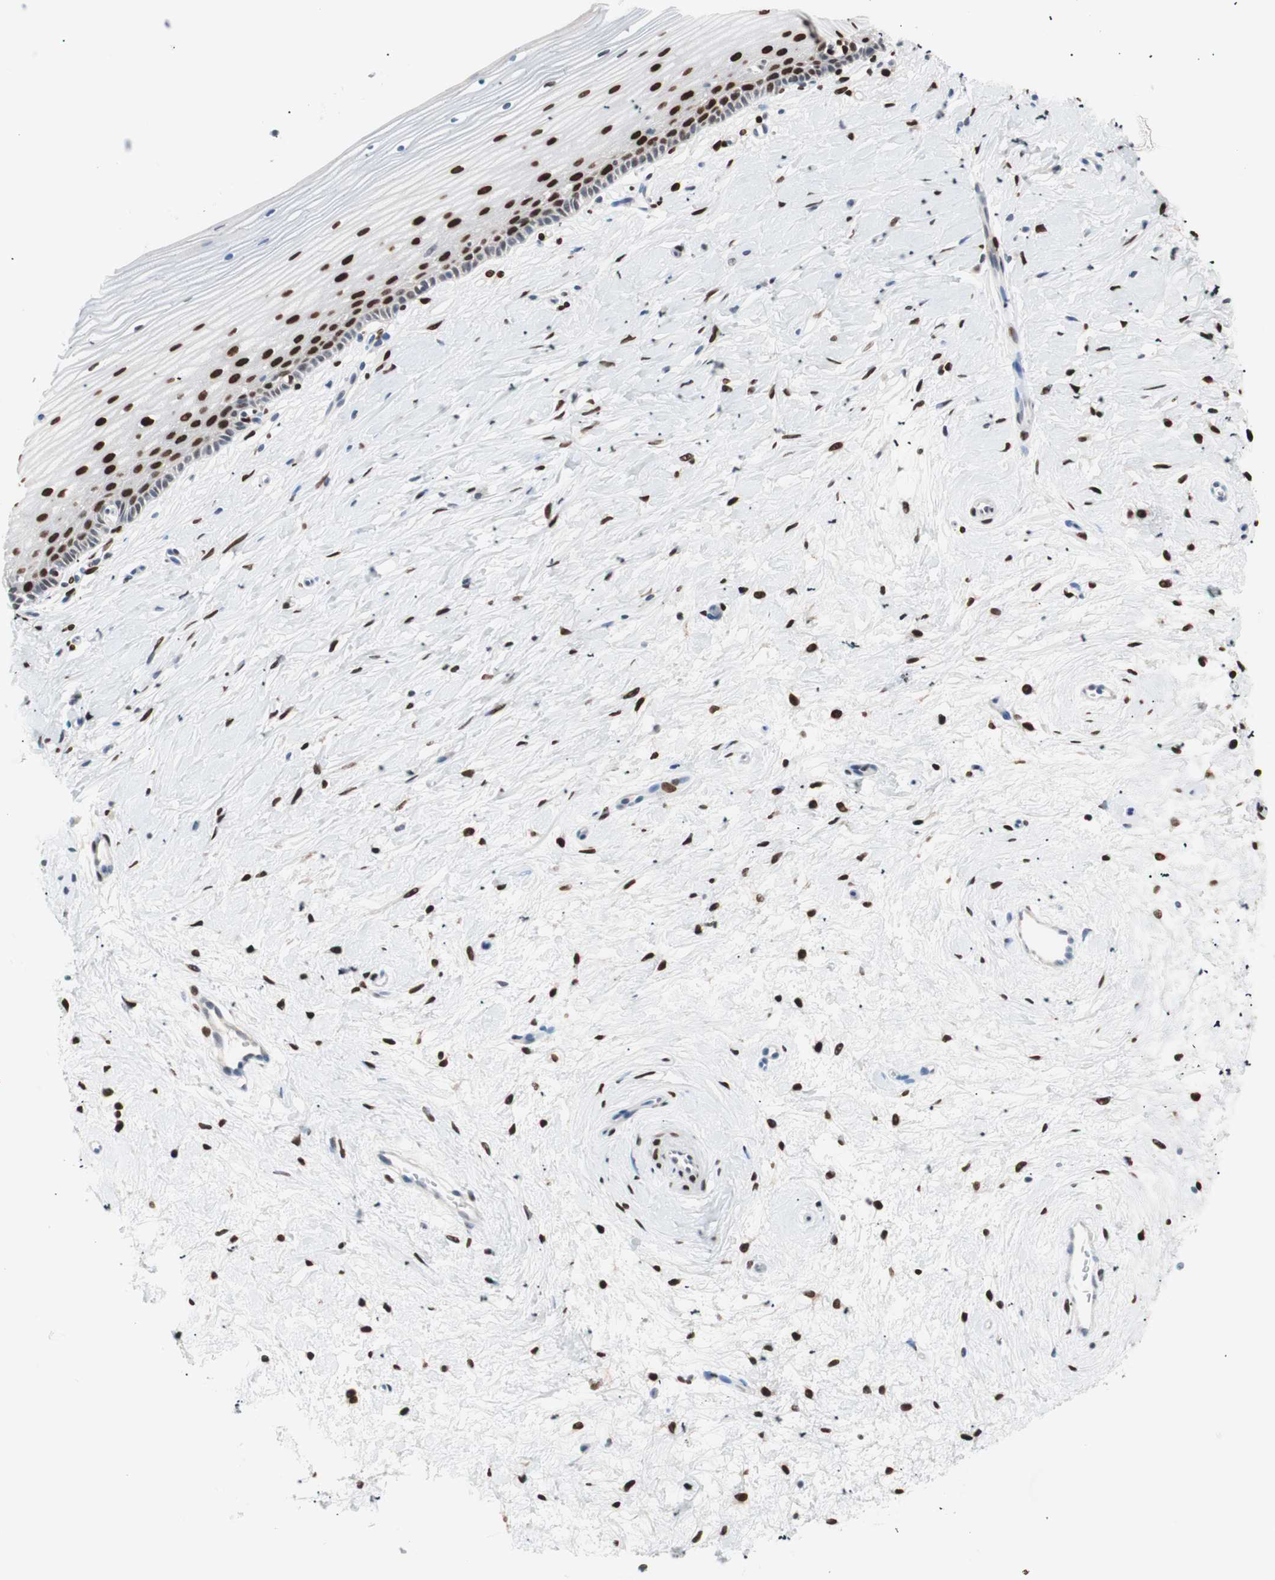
{"staining": {"intensity": "strong", "quantity": ">75%", "location": "nuclear"}, "tissue": "cervix", "cell_type": "Glandular cells", "image_type": "normal", "snomed": [{"axis": "morphology", "description": "Normal tissue, NOS"}, {"axis": "topography", "description": "Cervix"}], "caption": "Immunohistochemical staining of normal human cervix reveals strong nuclear protein expression in approximately >75% of glandular cells.", "gene": "CEBPB", "patient": {"sex": "female", "age": 39}}